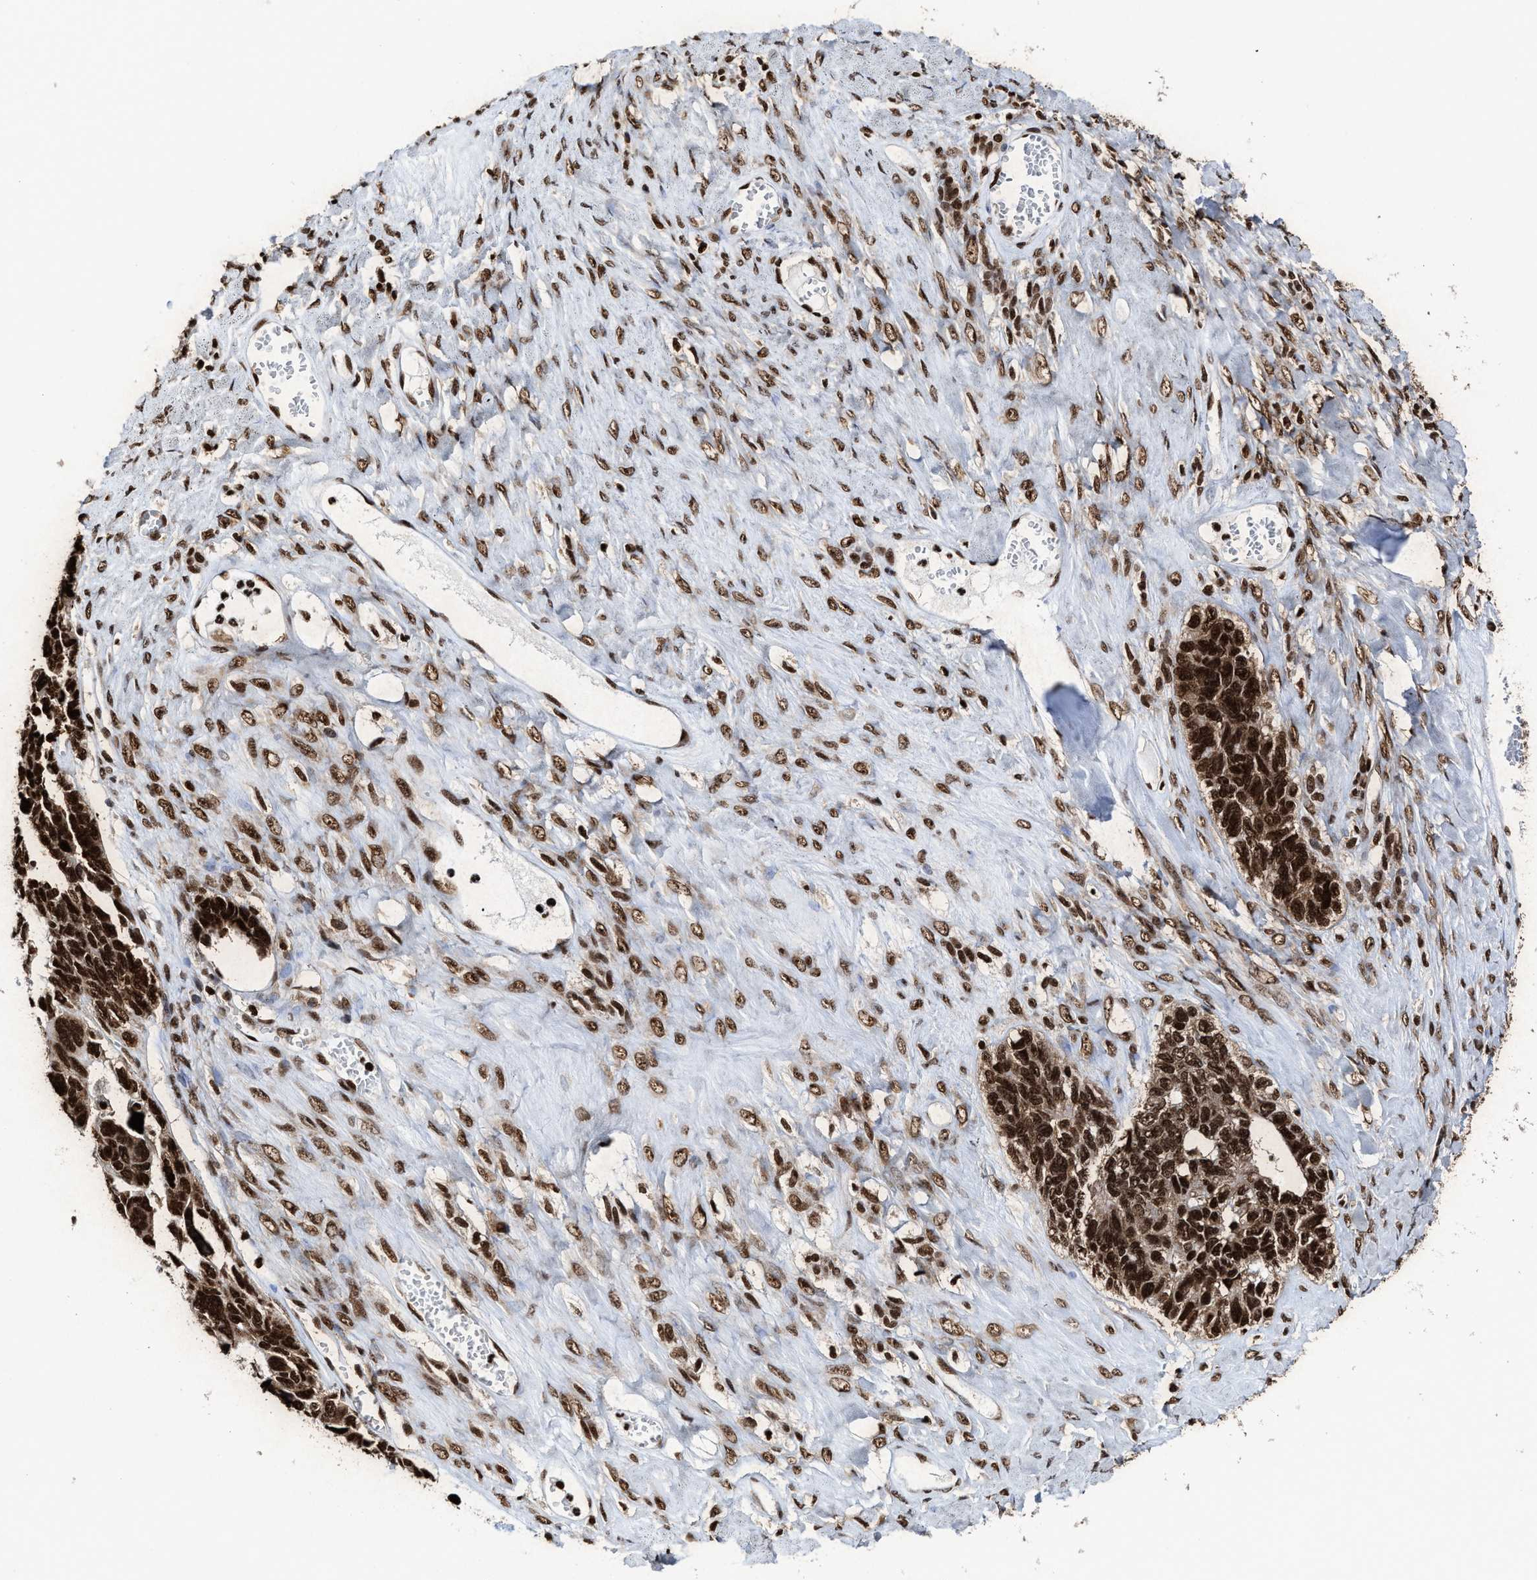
{"staining": {"intensity": "strong", "quantity": ">75%", "location": "cytoplasmic/membranous"}, "tissue": "ovarian cancer", "cell_type": "Tumor cells", "image_type": "cancer", "snomed": [{"axis": "morphology", "description": "Cystadenocarcinoma, serous, NOS"}, {"axis": "topography", "description": "Ovary"}], "caption": "About >75% of tumor cells in human ovarian serous cystadenocarcinoma reveal strong cytoplasmic/membranous protein expression as visualized by brown immunohistochemical staining.", "gene": "ALYREF", "patient": {"sex": "female", "age": 79}}